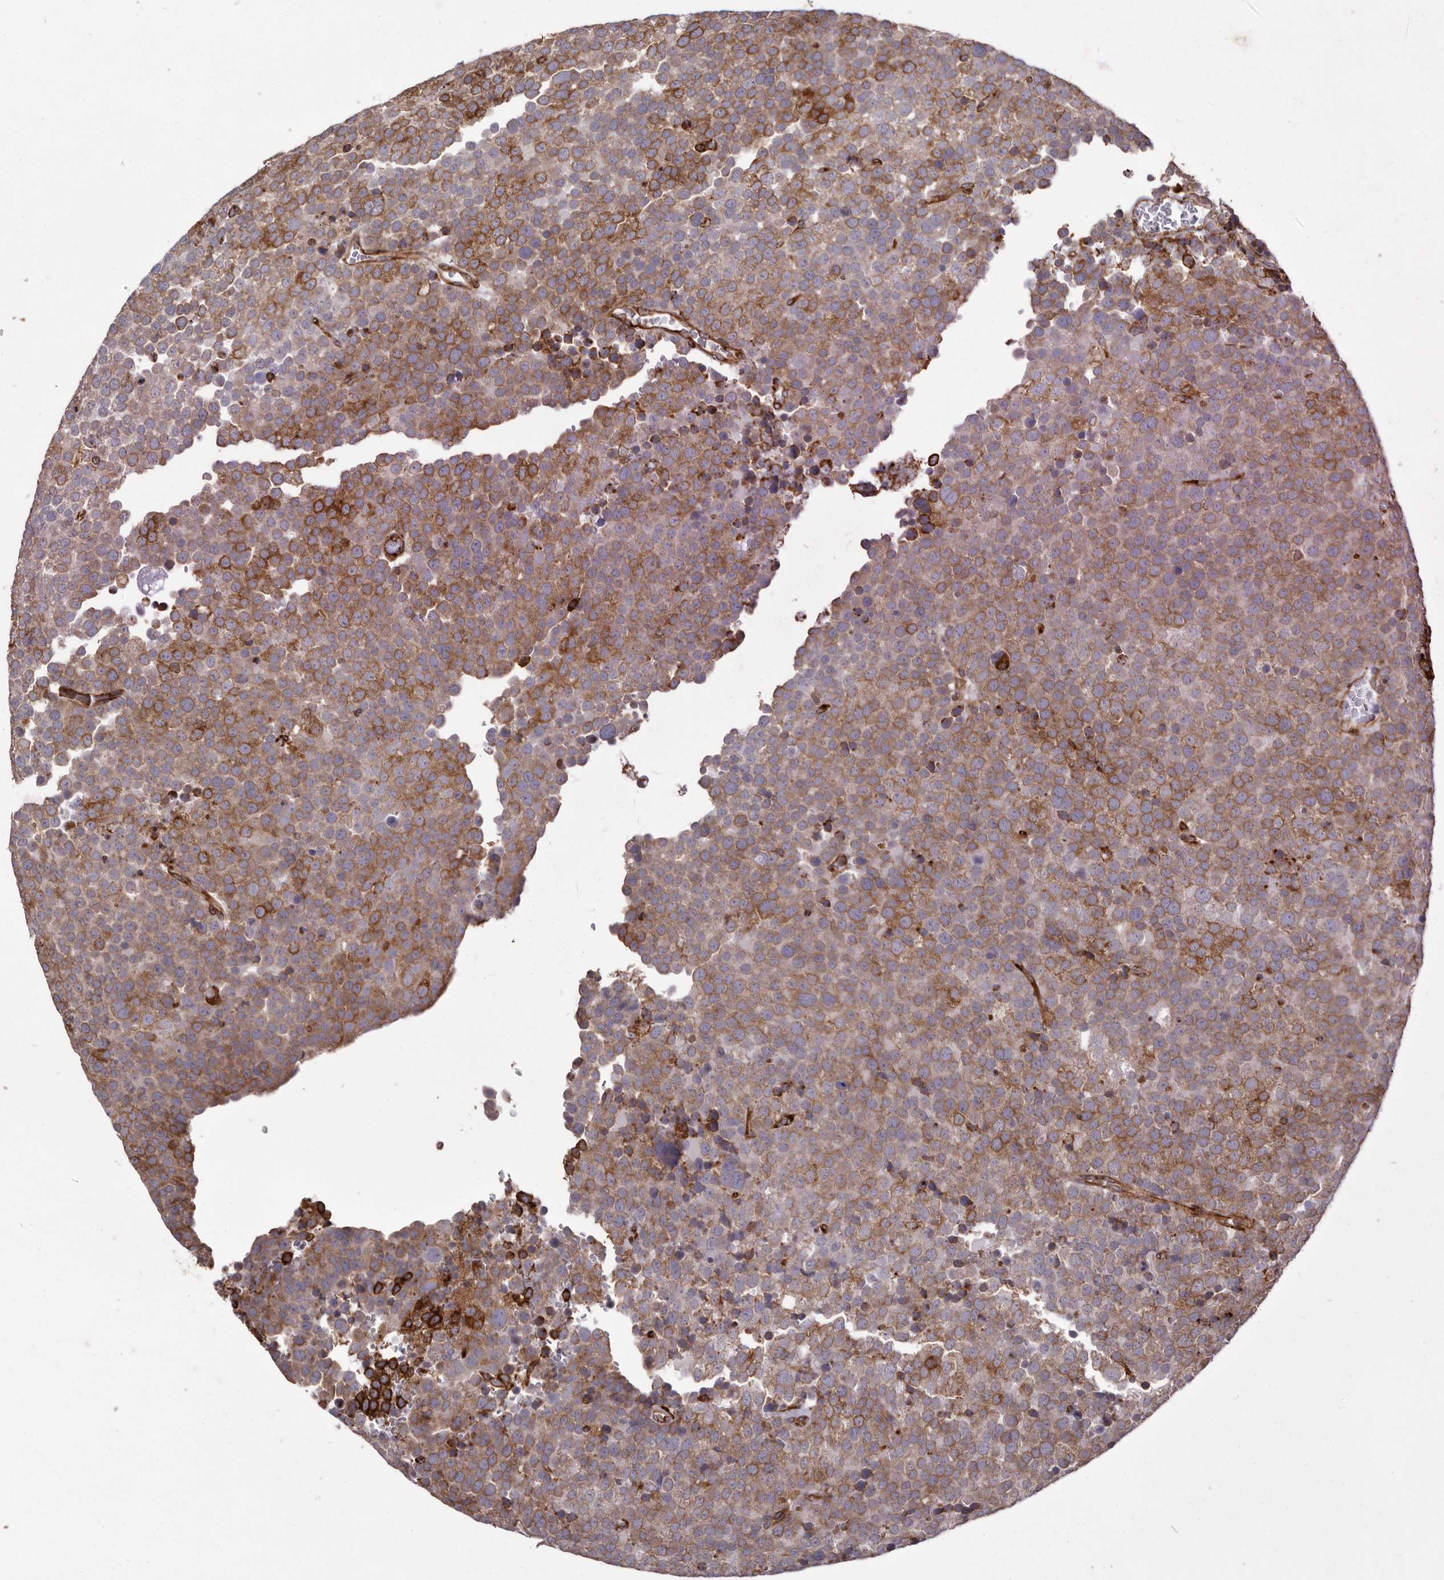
{"staining": {"intensity": "strong", "quantity": ">75%", "location": "cytoplasmic/membranous"}, "tissue": "testis cancer", "cell_type": "Tumor cells", "image_type": "cancer", "snomed": [{"axis": "morphology", "description": "Seminoma, NOS"}, {"axis": "topography", "description": "Testis"}], "caption": "Protein staining by IHC reveals strong cytoplasmic/membranous expression in about >75% of tumor cells in seminoma (testis).", "gene": "WDTC1", "patient": {"sex": "male", "age": 71}}